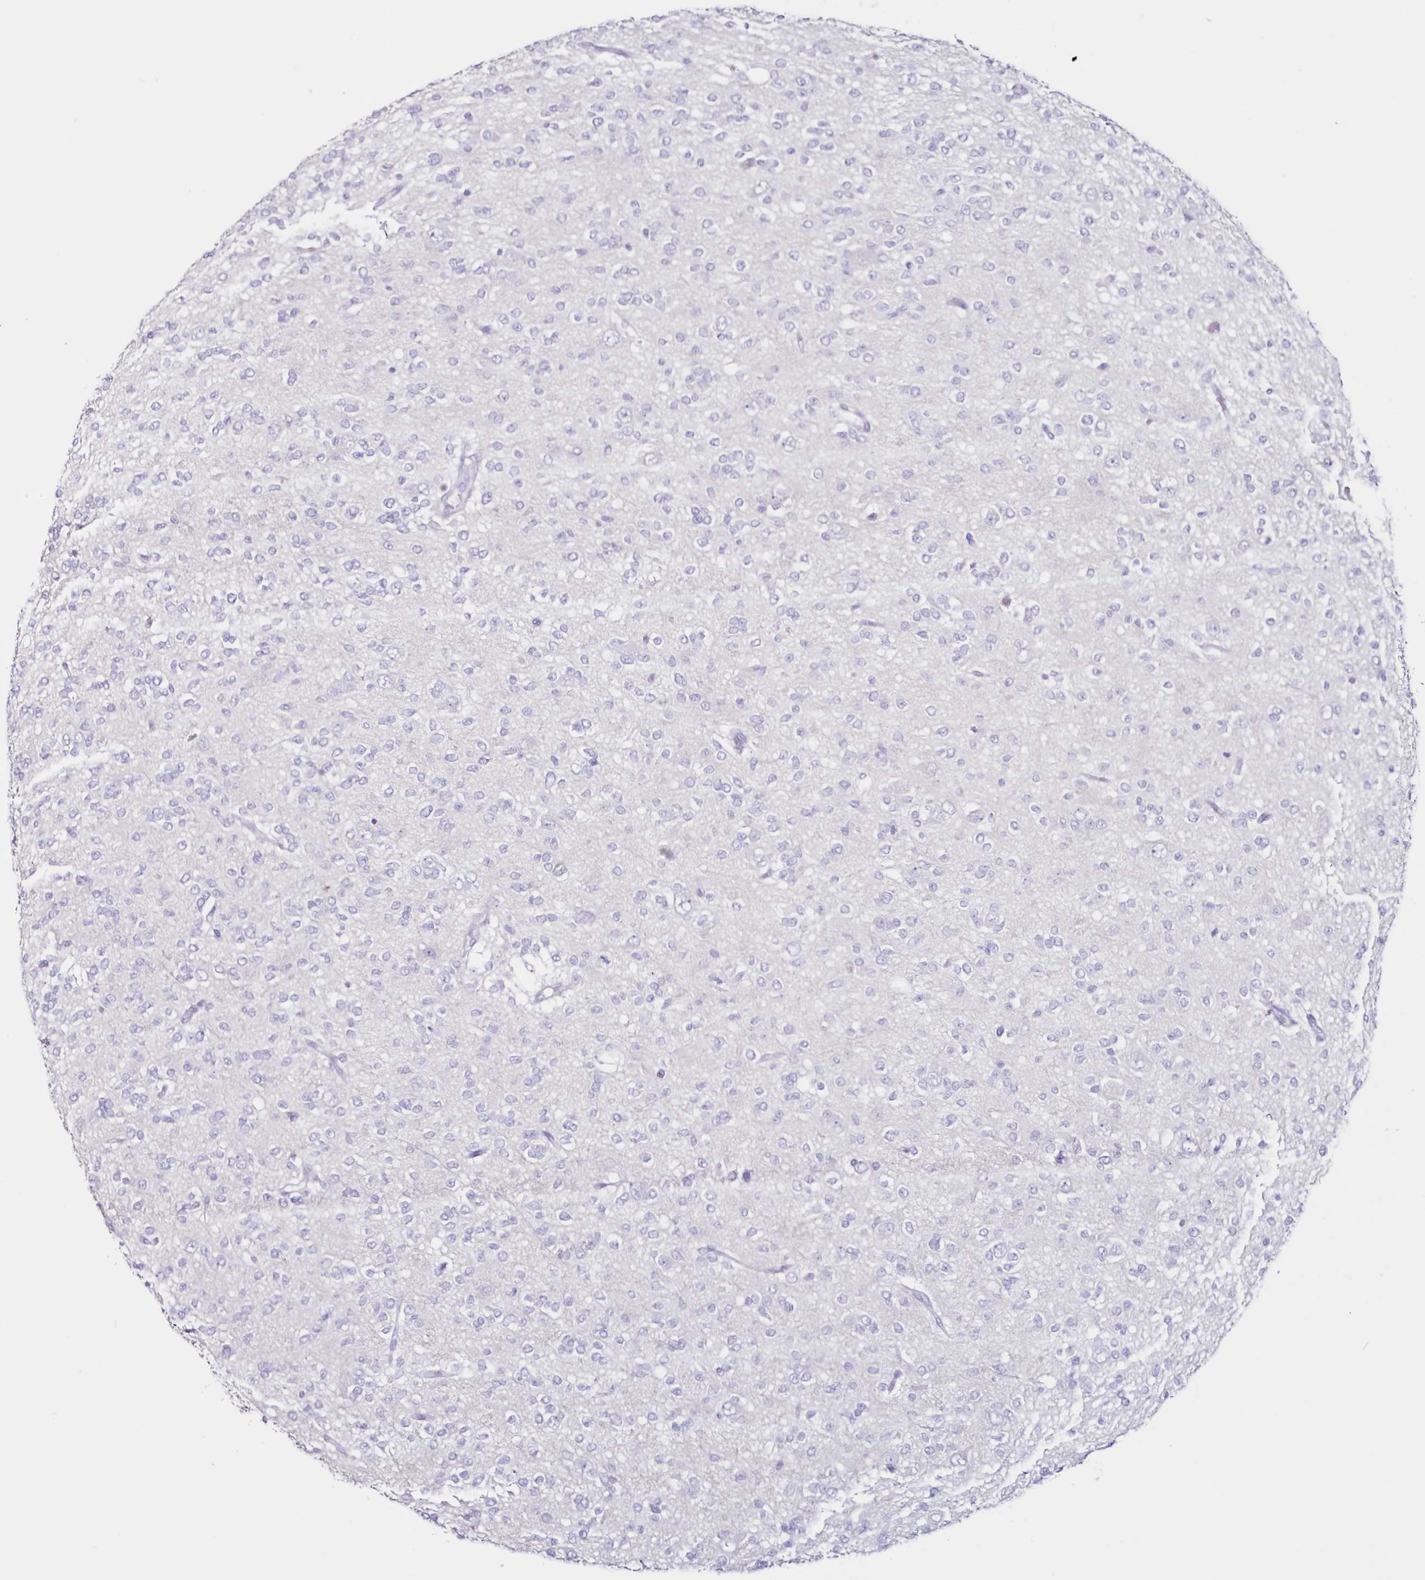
{"staining": {"intensity": "negative", "quantity": "none", "location": "none"}, "tissue": "glioma", "cell_type": "Tumor cells", "image_type": "cancer", "snomed": [{"axis": "morphology", "description": "Glioma, malignant, Low grade"}, {"axis": "topography", "description": "Brain"}], "caption": "Tumor cells show no significant protein expression in low-grade glioma (malignant).", "gene": "CYP3A4", "patient": {"sex": "male", "age": 38}}